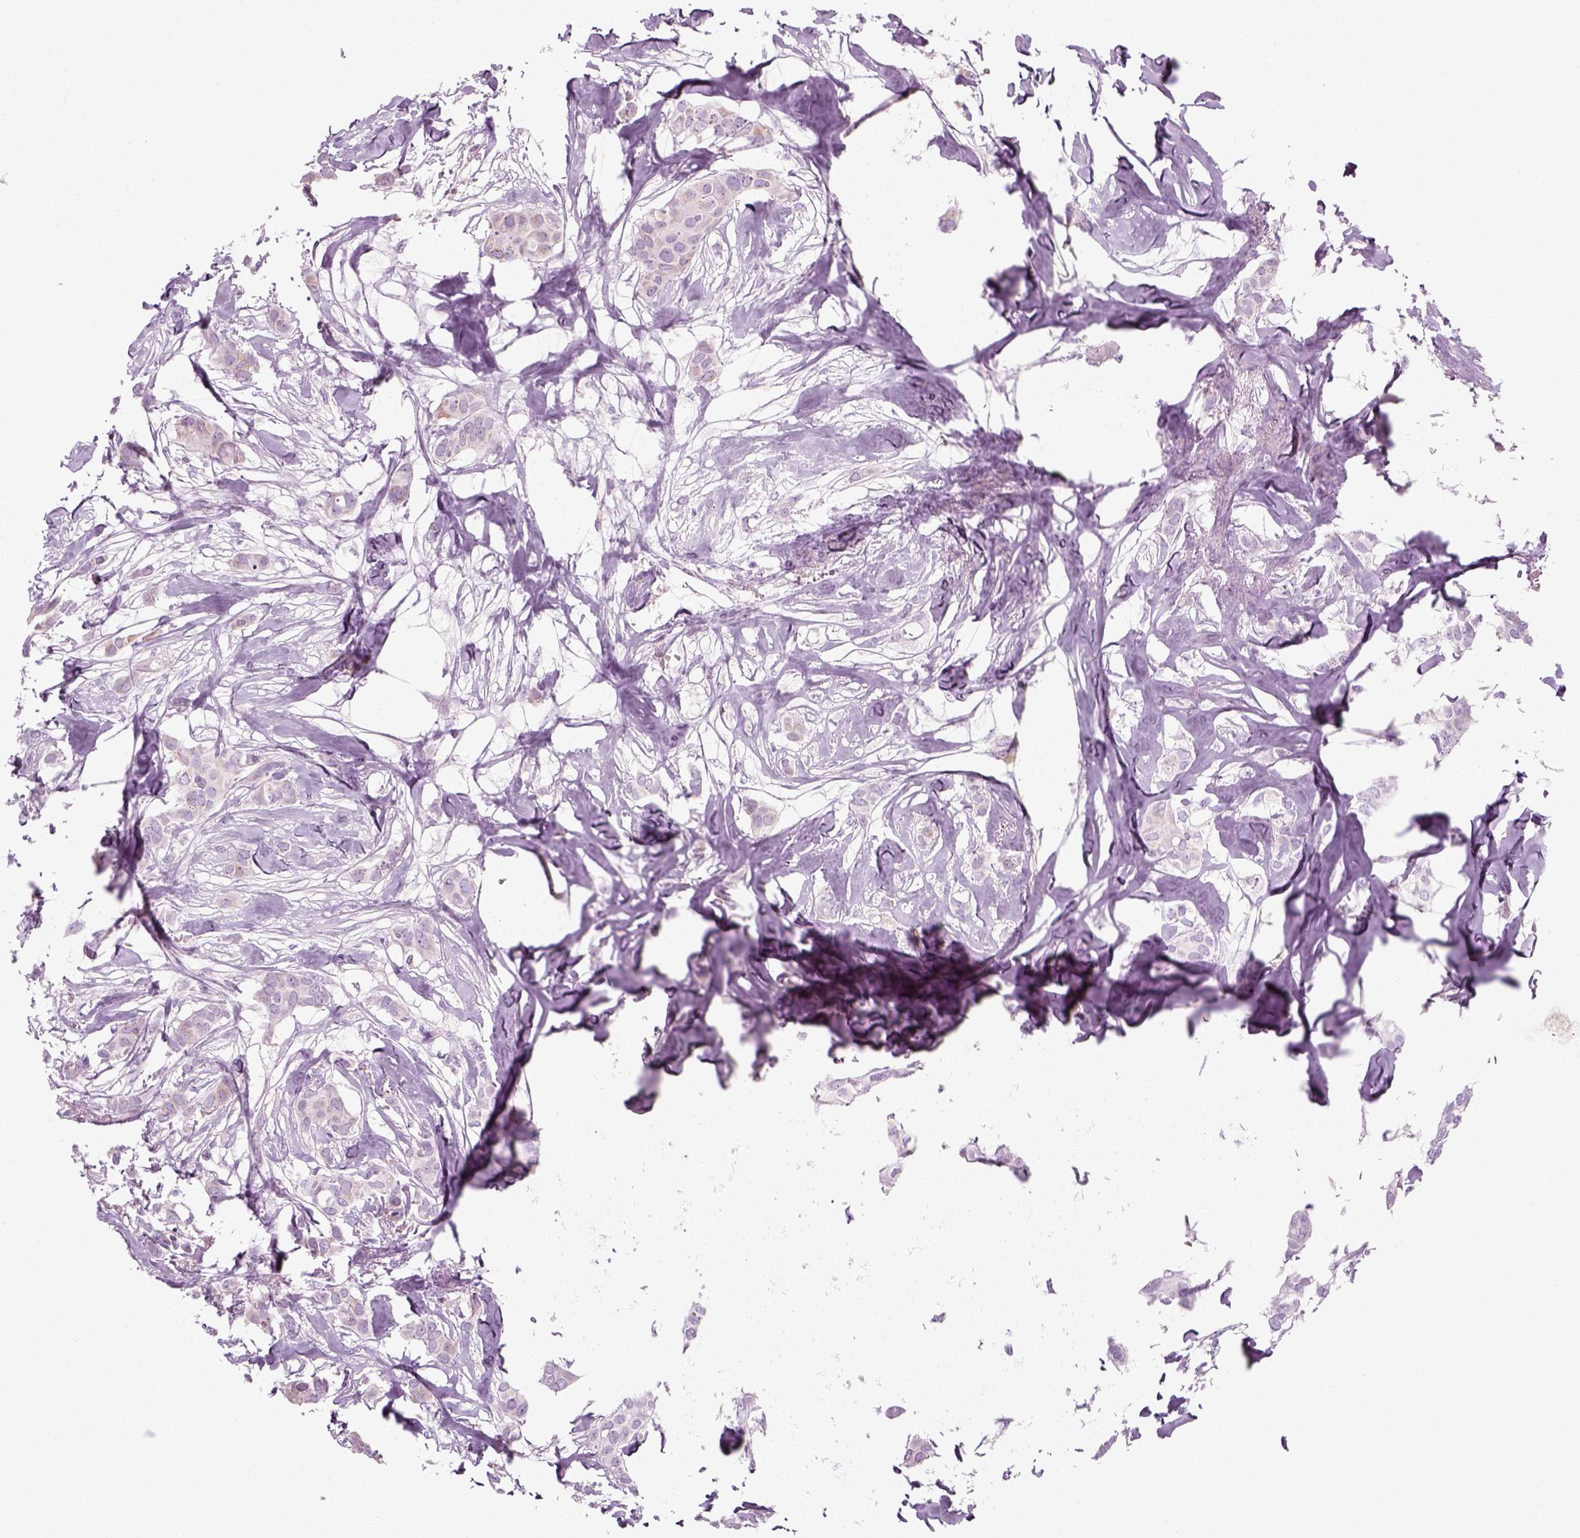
{"staining": {"intensity": "negative", "quantity": "none", "location": "none"}, "tissue": "breast cancer", "cell_type": "Tumor cells", "image_type": "cancer", "snomed": [{"axis": "morphology", "description": "Duct carcinoma"}, {"axis": "topography", "description": "Breast"}], "caption": "The immunohistochemistry (IHC) photomicrograph has no significant positivity in tumor cells of breast infiltrating ductal carcinoma tissue.", "gene": "SLC12A5", "patient": {"sex": "female", "age": 62}}